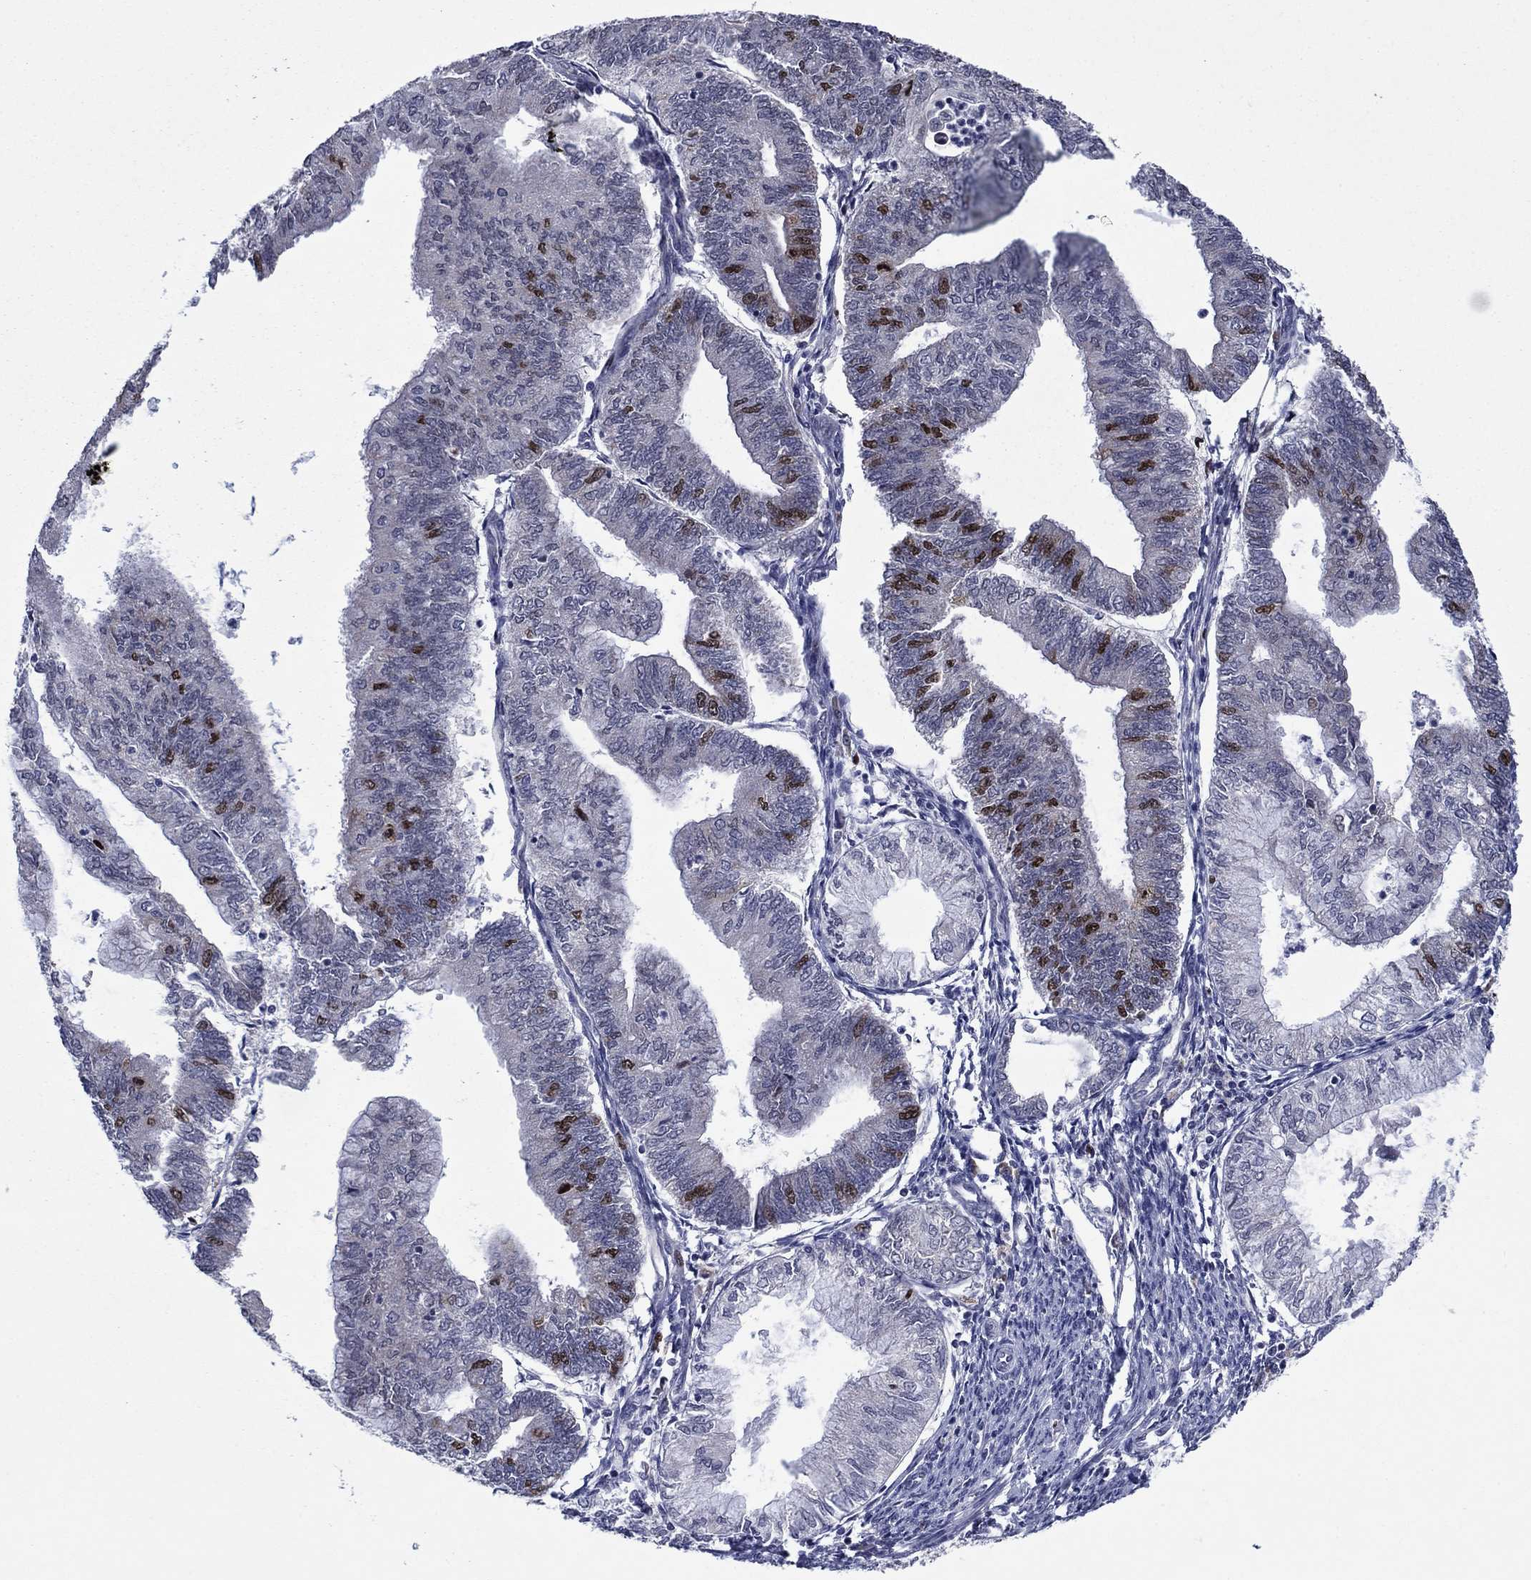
{"staining": {"intensity": "strong", "quantity": "<25%", "location": "nuclear"}, "tissue": "endometrial cancer", "cell_type": "Tumor cells", "image_type": "cancer", "snomed": [{"axis": "morphology", "description": "Adenocarcinoma, NOS"}, {"axis": "topography", "description": "Endometrium"}], "caption": "Strong nuclear protein staining is present in approximately <25% of tumor cells in adenocarcinoma (endometrial).", "gene": "CDCA5", "patient": {"sex": "female", "age": 59}}